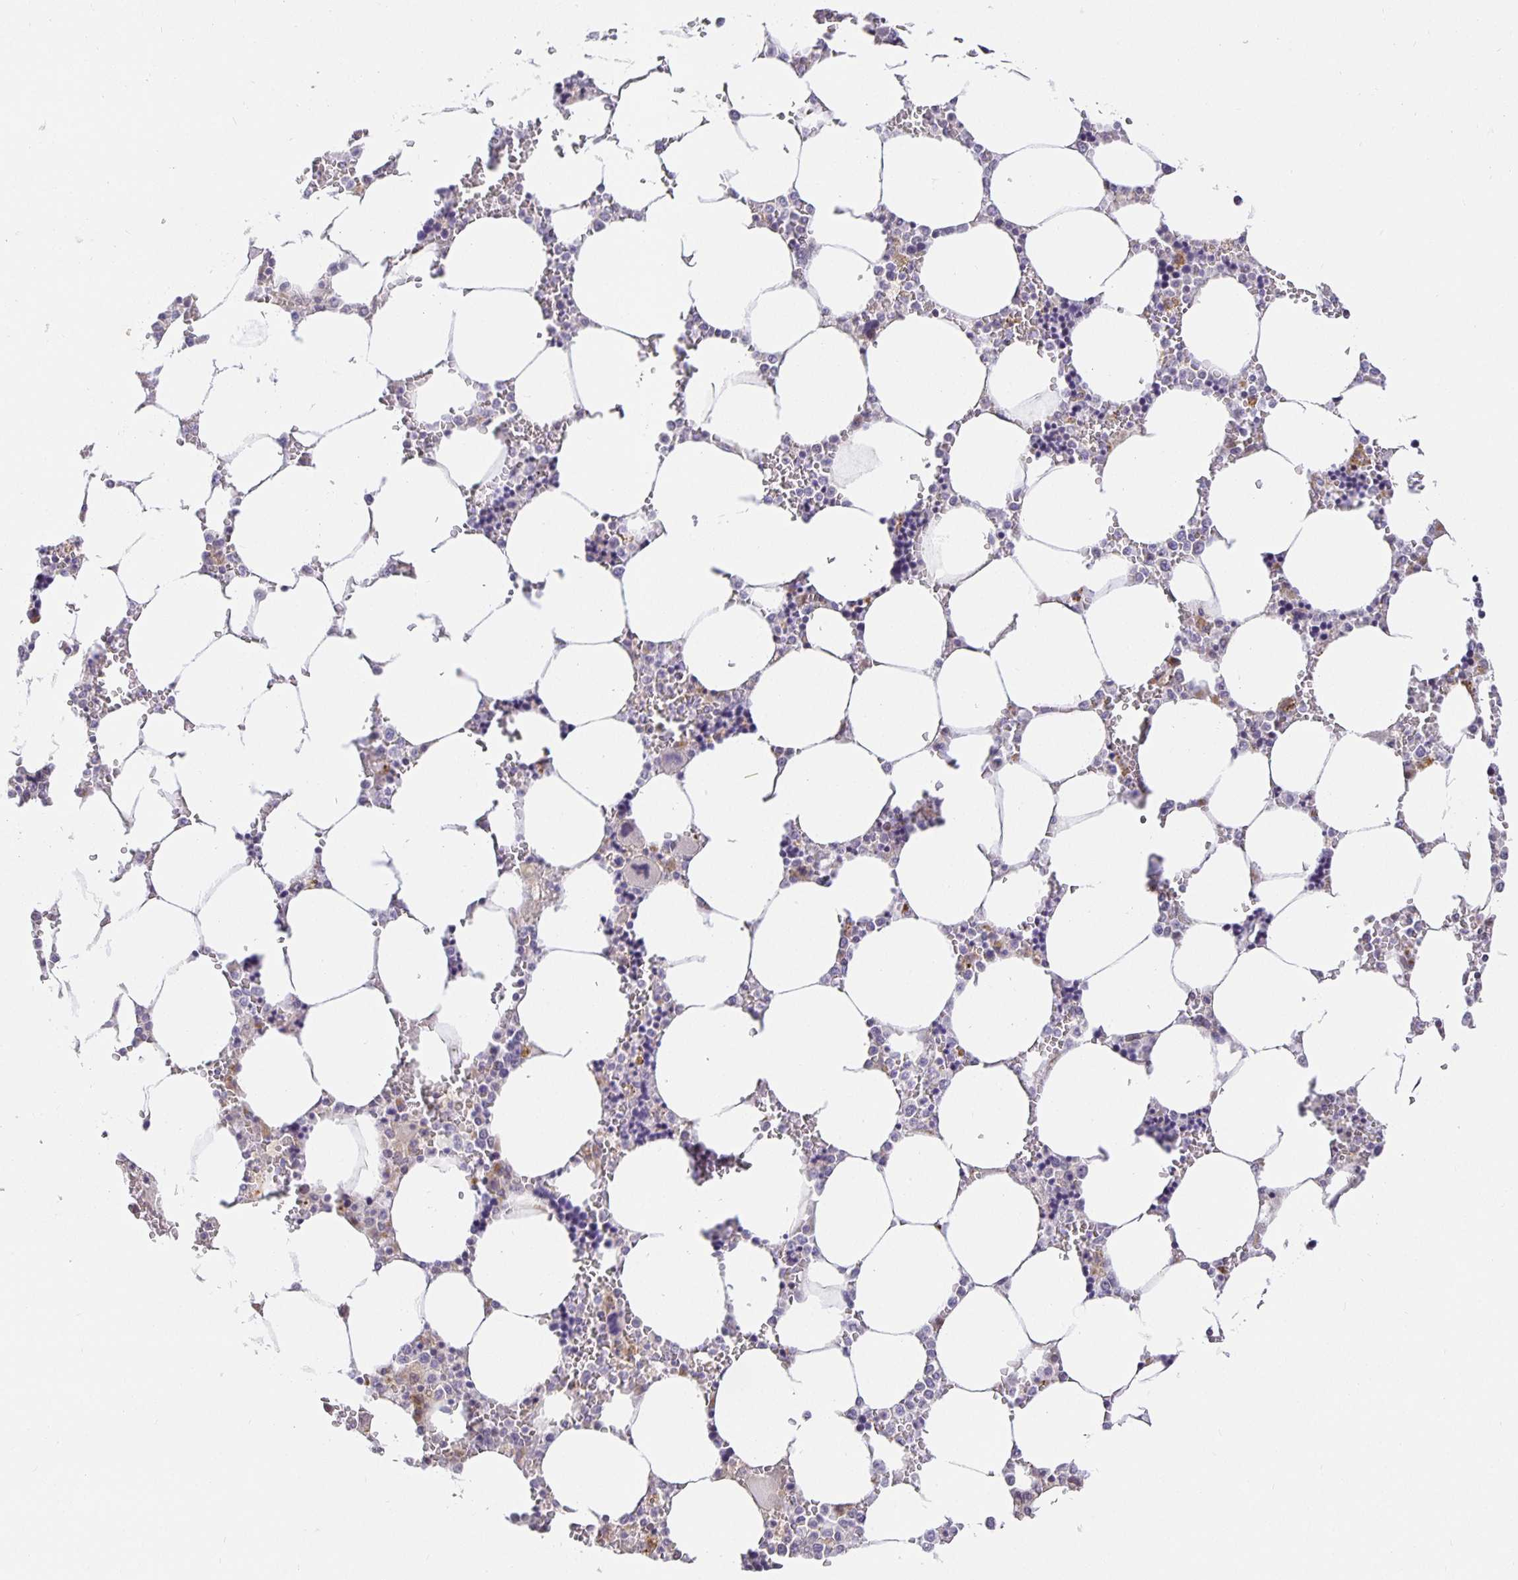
{"staining": {"intensity": "weak", "quantity": "<25%", "location": "cytoplasmic/membranous"}, "tissue": "bone marrow", "cell_type": "Hematopoietic cells", "image_type": "normal", "snomed": [{"axis": "morphology", "description": "Normal tissue, NOS"}, {"axis": "topography", "description": "Bone marrow"}], "caption": "Normal bone marrow was stained to show a protein in brown. There is no significant expression in hematopoietic cells. (Brightfield microscopy of DAB (3,3'-diaminobenzidine) IHC at high magnification).", "gene": "TJP3", "patient": {"sex": "male", "age": 64}}